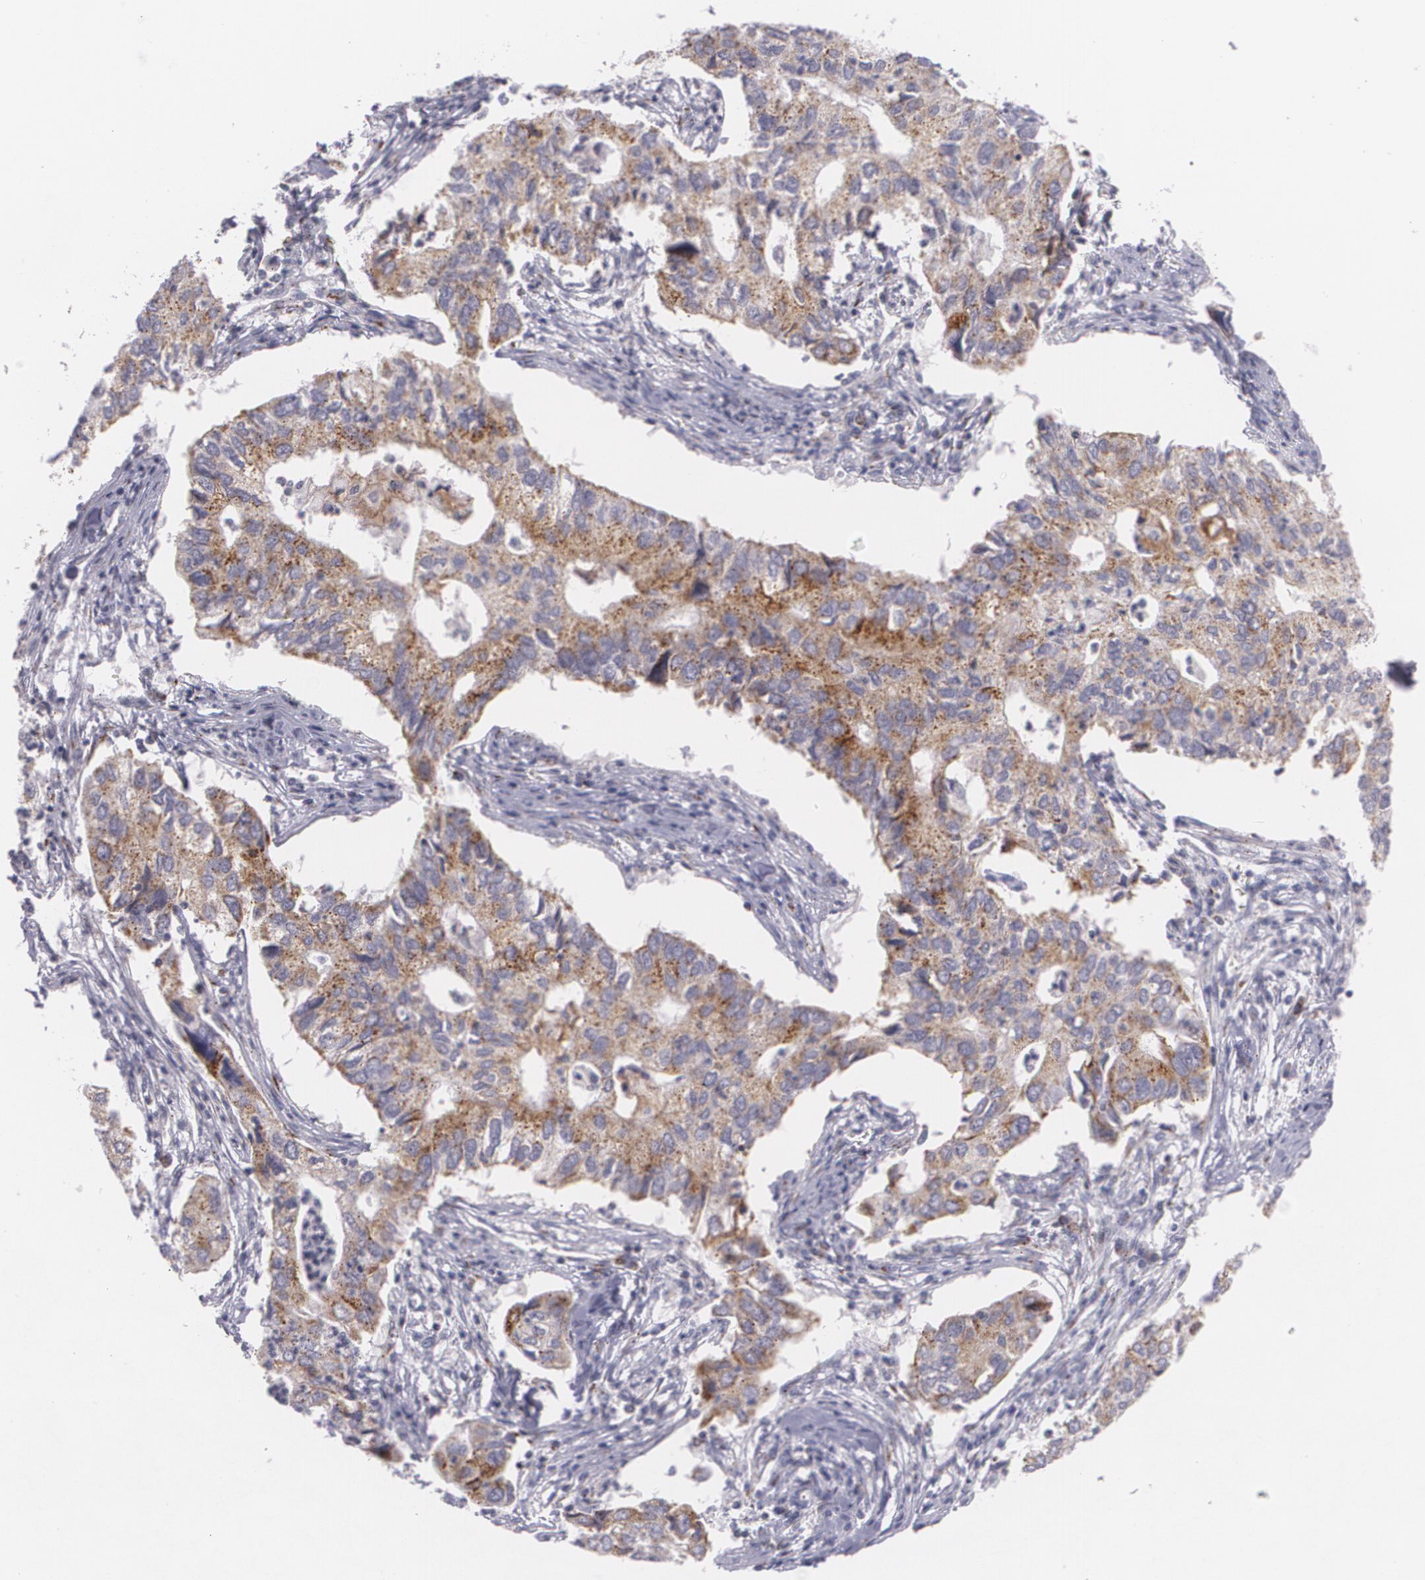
{"staining": {"intensity": "moderate", "quantity": ">75%", "location": "cytoplasmic/membranous"}, "tissue": "lung cancer", "cell_type": "Tumor cells", "image_type": "cancer", "snomed": [{"axis": "morphology", "description": "Adenocarcinoma, NOS"}, {"axis": "topography", "description": "Lung"}], "caption": "DAB (3,3'-diaminobenzidine) immunohistochemical staining of human lung adenocarcinoma demonstrates moderate cytoplasmic/membranous protein staining in about >75% of tumor cells.", "gene": "CILK1", "patient": {"sex": "male", "age": 48}}